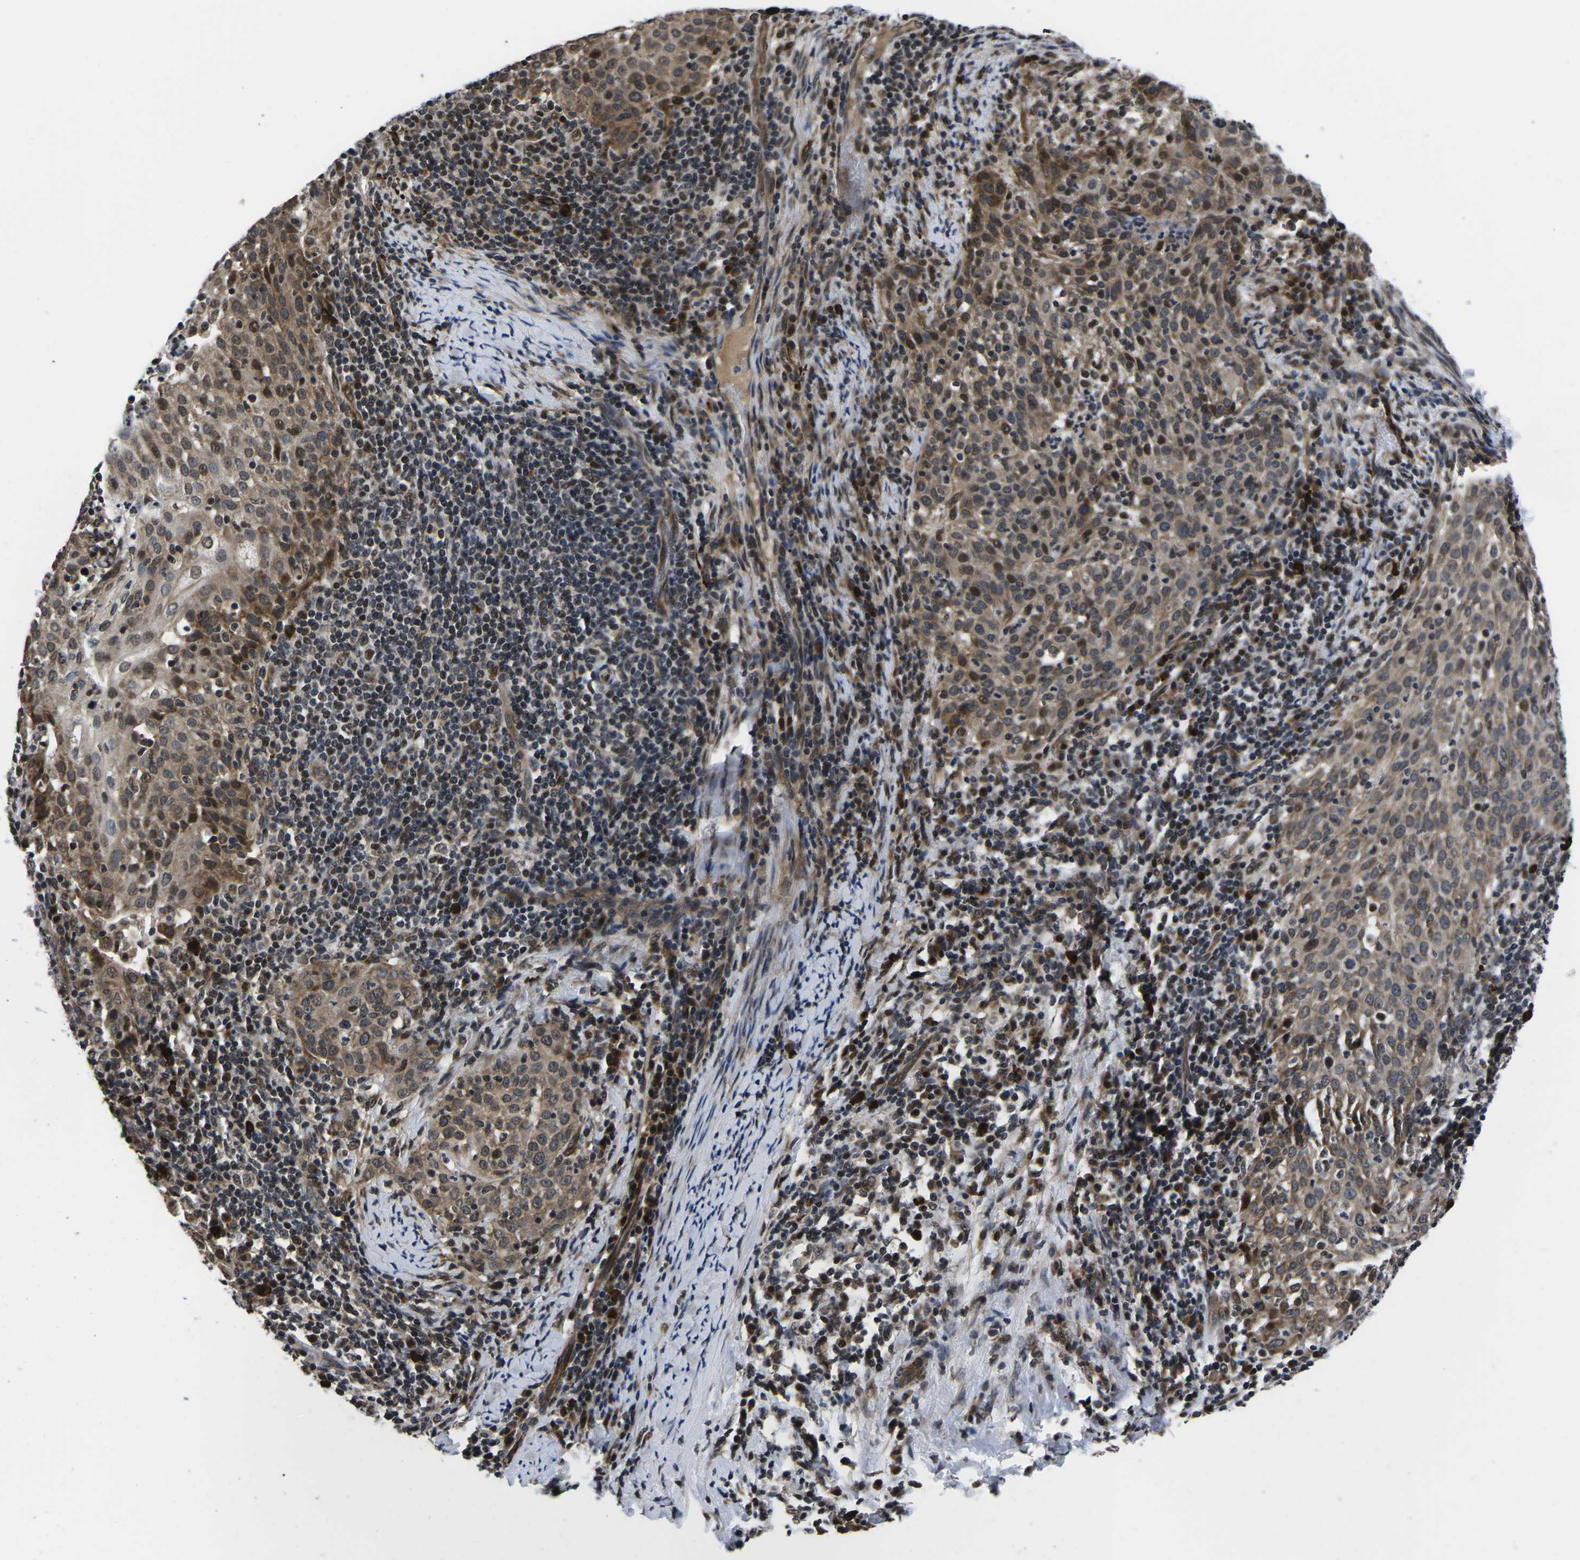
{"staining": {"intensity": "moderate", "quantity": ">75%", "location": "cytoplasmic/membranous,nuclear"}, "tissue": "cervical cancer", "cell_type": "Tumor cells", "image_type": "cancer", "snomed": [{"axis": "morphology", "description": "Squamous cell carcinoma, NOS"}, {"axis": "topography", "description": "Cervix"}], "caption": "Brown immunohistochemical staining in human cervical squamous cell carcinoma reveals moderate cytoplasmic/membranous and nuclear expression in approximately >75% of tumor cells. (DAB (3,3'-diaminobenzidine) = brown stain, brightfield microscopy at high magnification).", "gene": "CCNE1", "patient": {"sex": "female", "age": 51}}